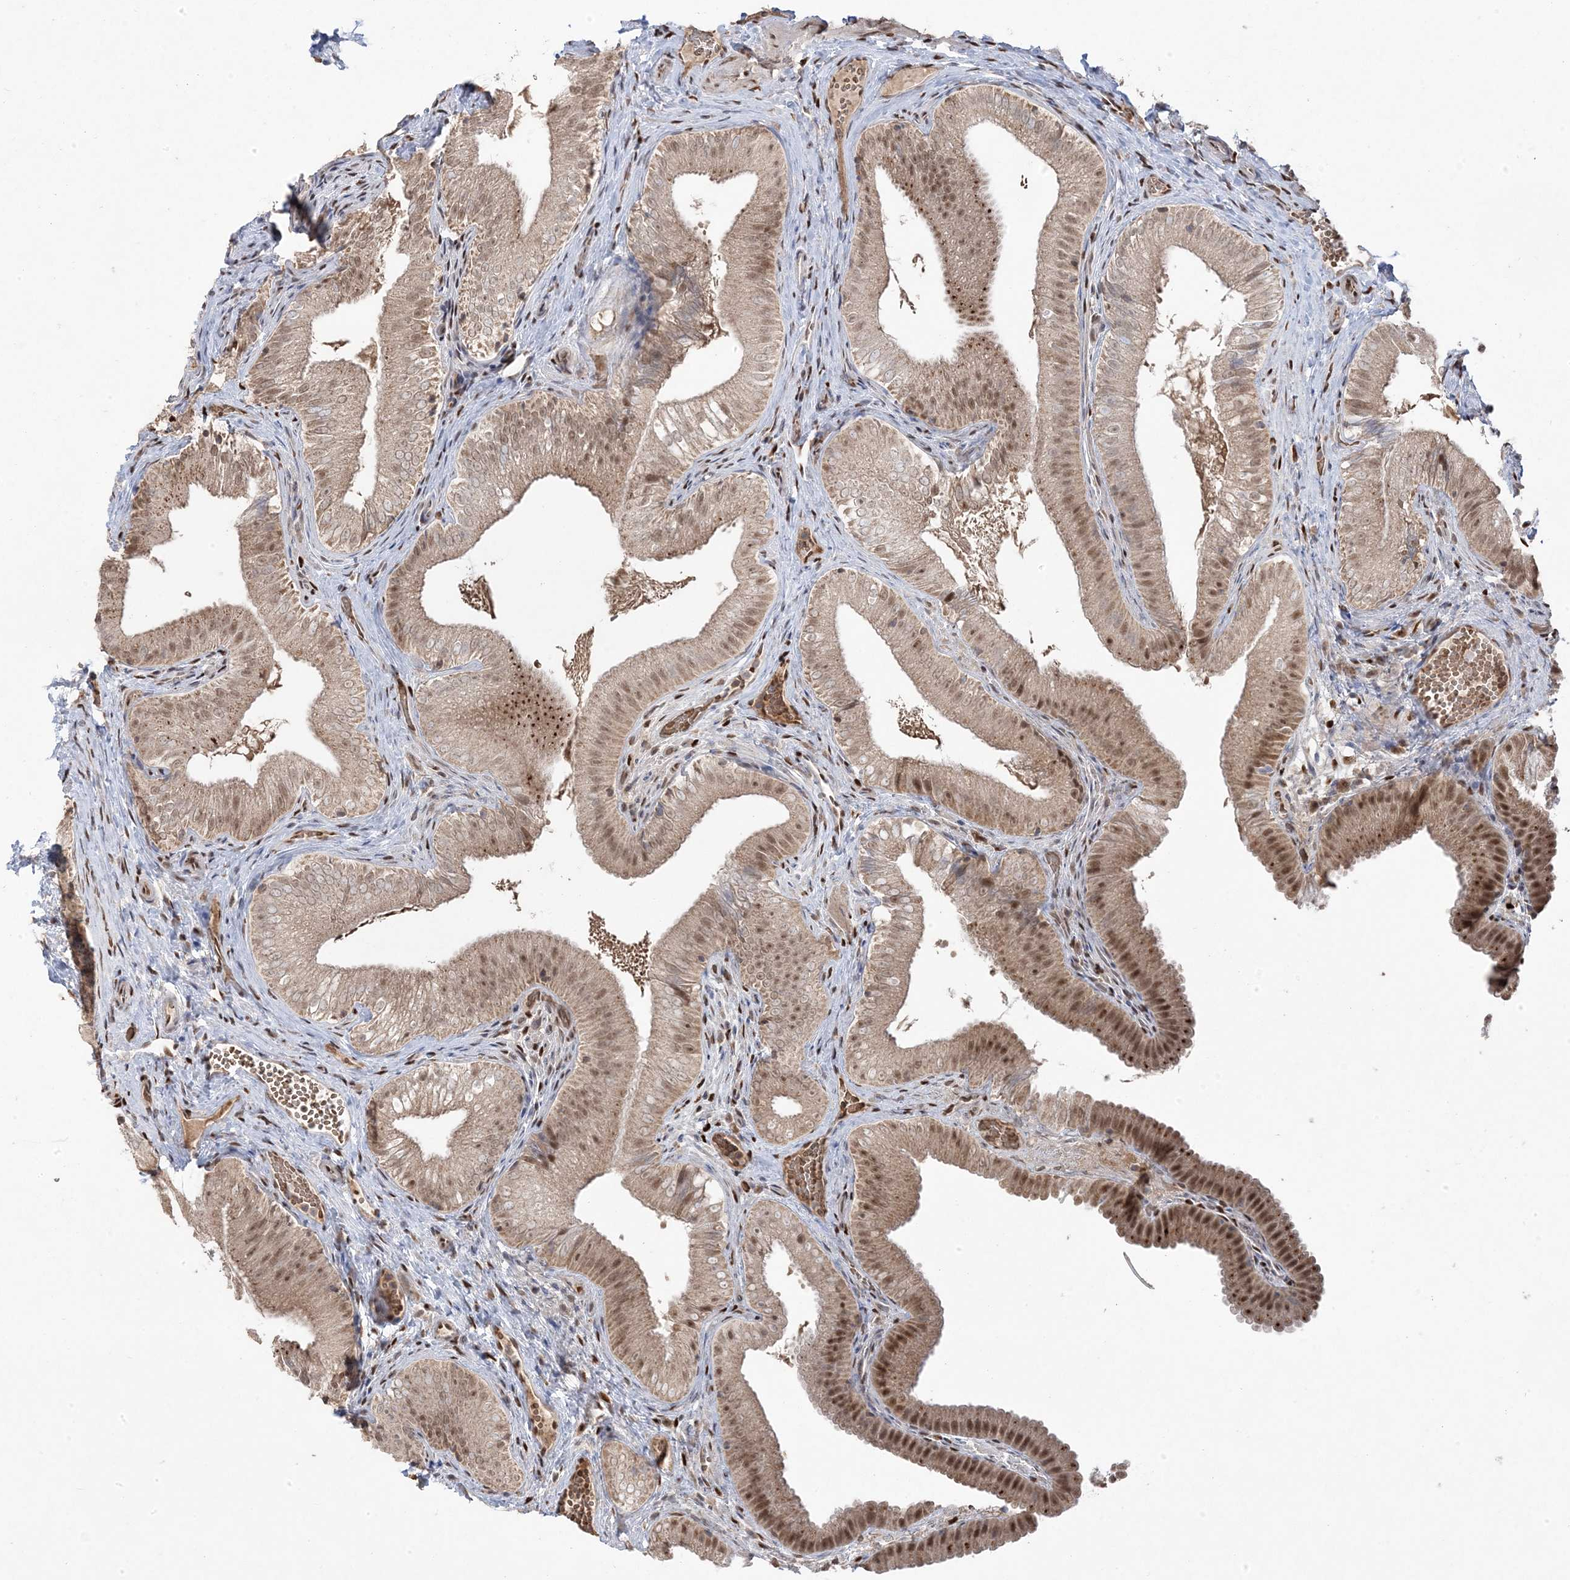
{"staining": {"intensity": "moderate", "quantity": ">75%", "location": "cytoplasmic/membranous,nuclear"}, "tissue": "gallbladder", "cell_type": "Glandular cells", "image_type": "normal", "snomed": [{"axis": "morphology", "description": "Normal tissue, NOS"}, {"axis": "topography", "description": "Gallbladder"}], "caption": "This is a micrograph of immunohistochemistry staining of normal gallbladder, which shows moderate staining in the cytoplasmic/membranous,nuclear of glandular cells.", "gene": "PPOX", "patient": {"sex": "female", "age": 30}}